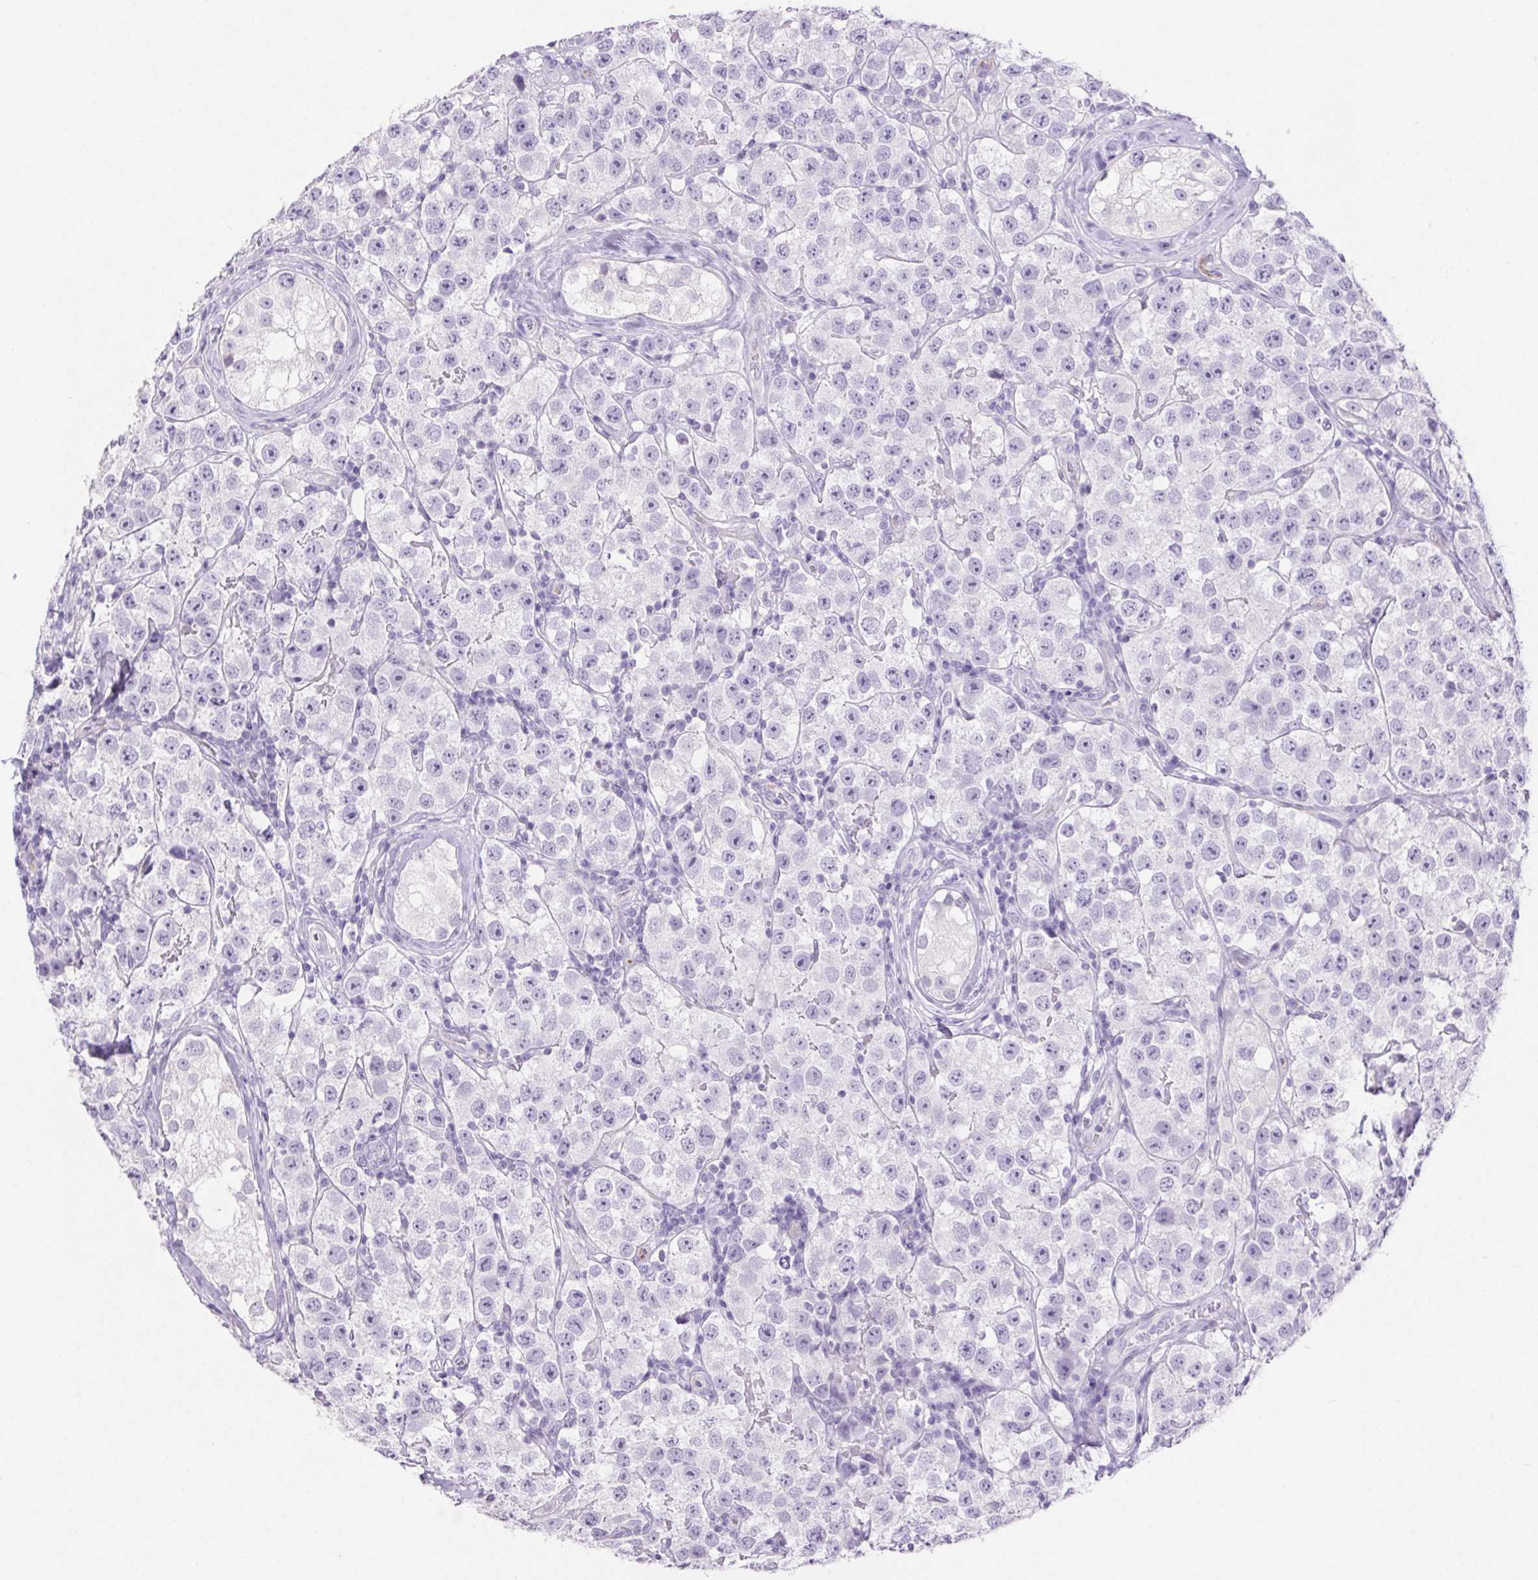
{"staining": {"intensity": "negative", "quantity": "none", "location": "none"}, "tissue": "testis cancer", "cell_type": "Tumor cells", "image_type": "cancer", "snomed": [{"axis": "morphology", "description": "Seminoma, NOS"}, {"axis": "topography", "description": "Testis"}], "caption": "DAB immunohistochemical staining of seminoma (testis) exhibits no significant positivity in tumor cells.", "gene": "ERP27", "patient": {"sex": "male", "age": 34}}